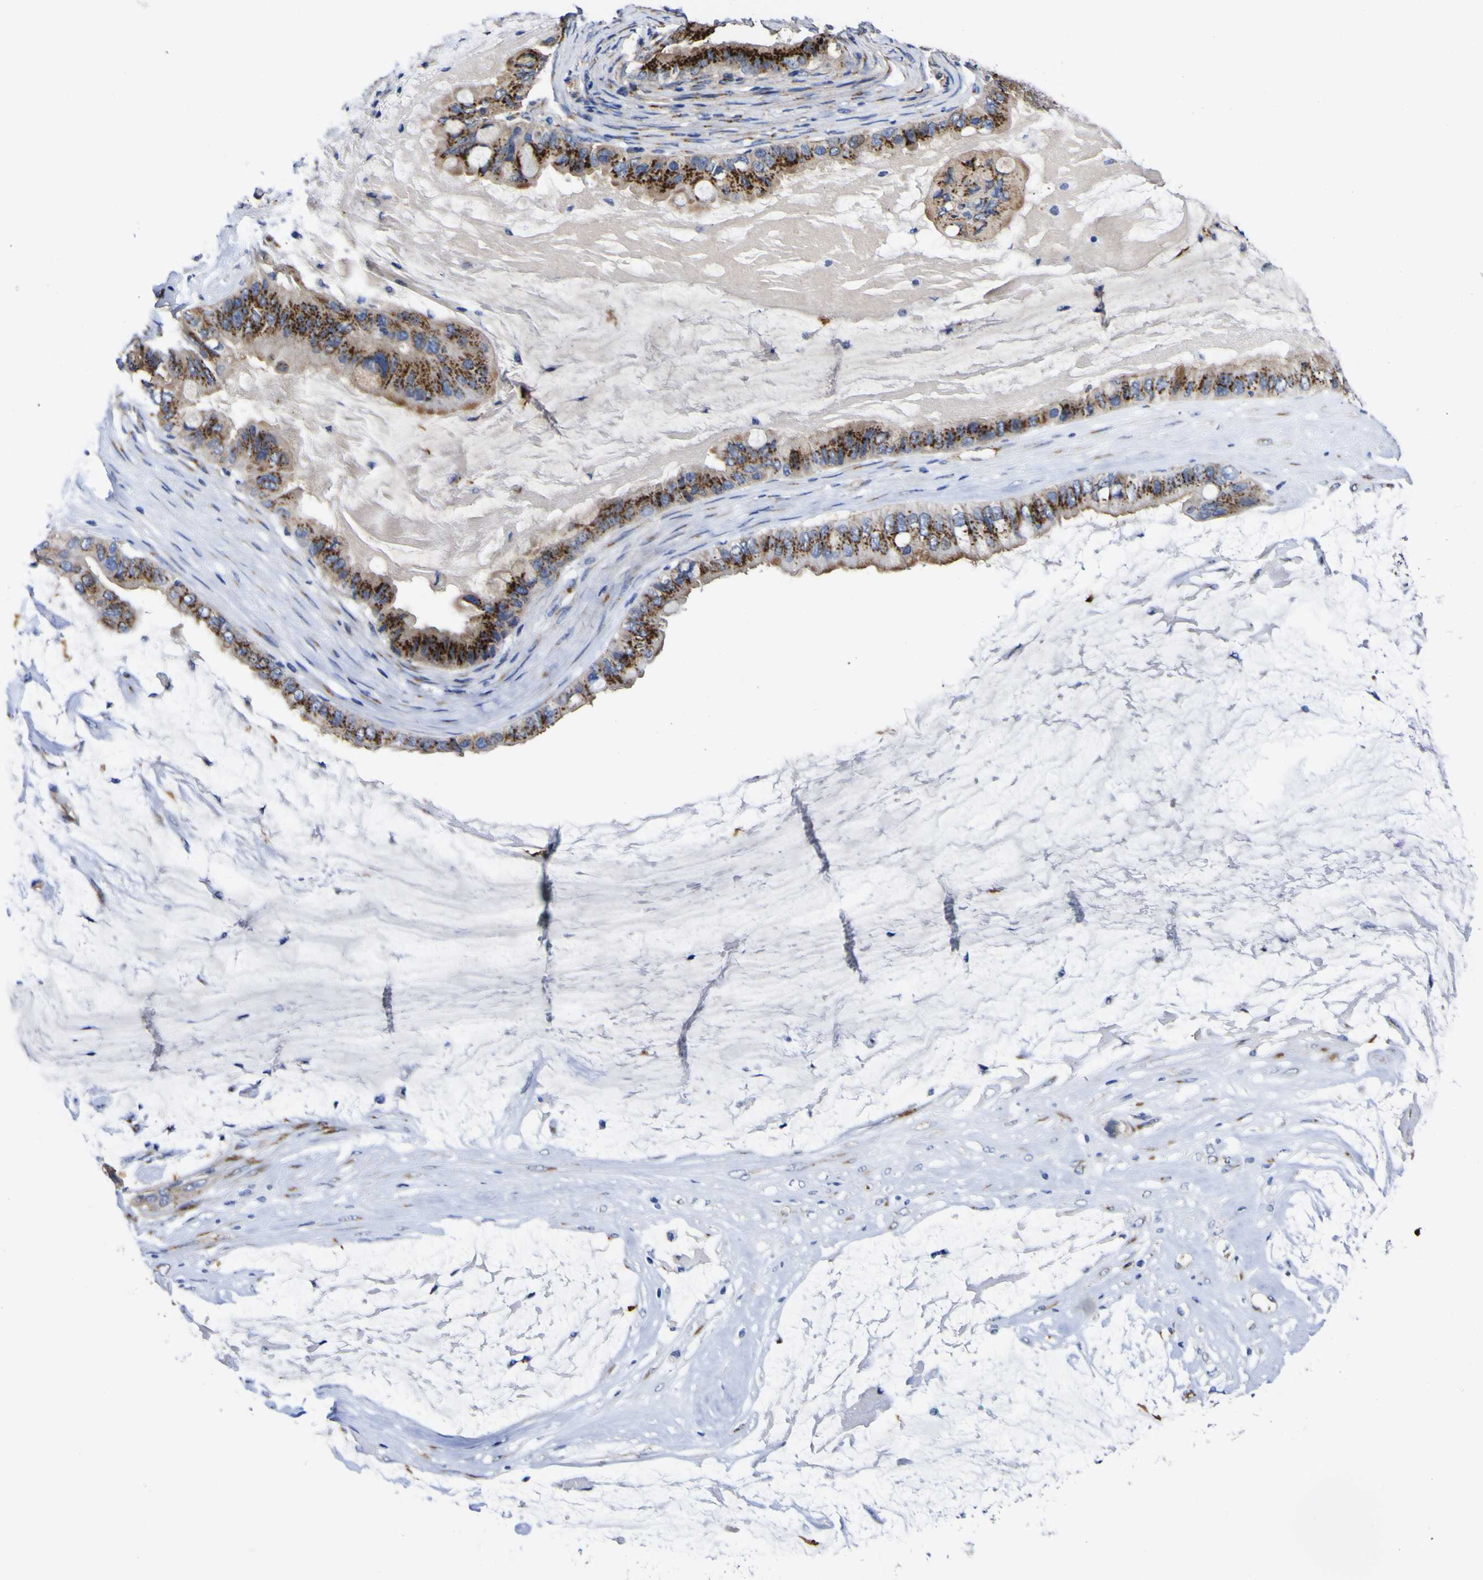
{"staining": {"intensity": "strong", "quantity": ">75%", "location": "cytoplasmic/membranous"}, "tissue": "ovarian cancer", "cell_type": "Tumor cells", "image_type": "cancer", "snomed": [{"axis": "morphology", "description": "Cystadenocarcinoma, mucinous, NOS"}, {"axis": "topography", "description": "Ovary"}], "caption": "This histopathology image demonstrates immunohistochemistry staining of human mucinous cystadenocarcinoma (ovarian), with high strong cytoplasmic/membranous positivity in about >75% of tumor cells.", "gene": "GOLM1", "patient": {"sex": "female", "age": 80}}